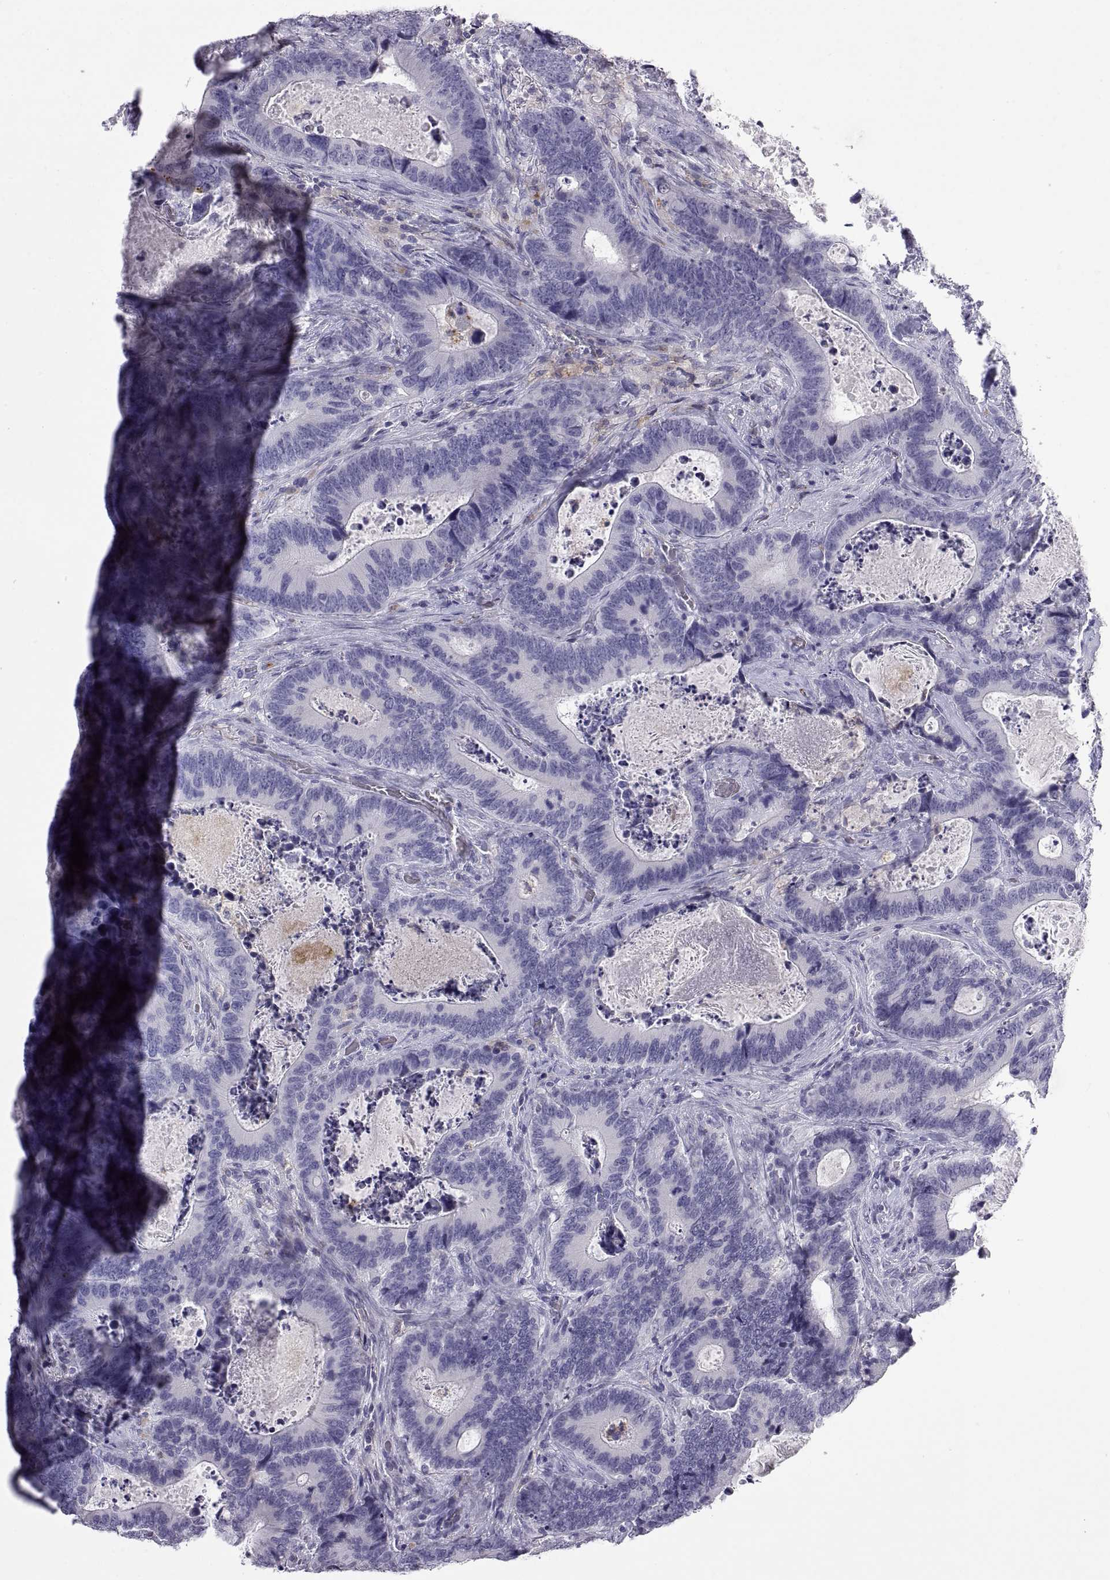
{"staining": {"intensity": "negative", "quantity": "none", "location": "none"}, "tissue": "colorectal cancer", "cell_type": "Tumor cells", "image_type": "cancer", "snomed": [{"axis": "morphology", "description": "Adenocarcinoma, NOS"}, {"axis": "topography", "description": "Colon"}], "caption": "Immunohistochemistry (IHC) of colorectal adenocarcinoma exhibits no expression in tumor cells.", "gene": "RGS19", "patient": {"sex": "female", "age": 82}}